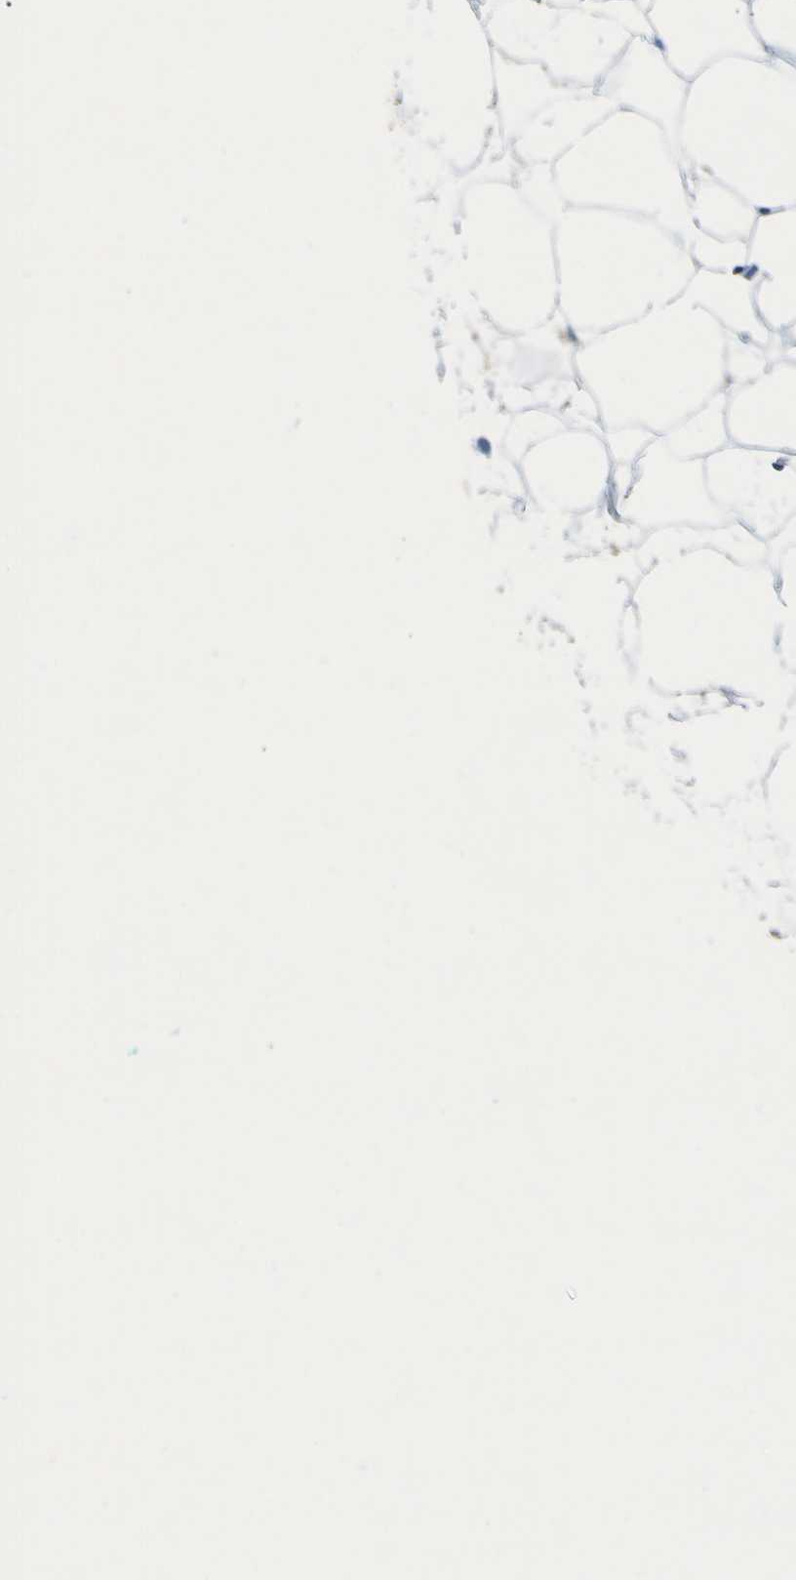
{"staining": {"intensity": "negative", "quantity": "none", "location": "none"}, "tissue": "adipose tissue", "cell_type": "Adipocytes", "image_type": "normal", "snomed": [{"axis": "morphology", "description": "Normal tissue, NOS"}, {"axis": "topography", "description": "Breast"}, {"axis": "topography", "description": "Soft tissue"}], "caption": "High power microscopy histopathology image of an IHC image of benign adipose tissue, revealing no significant expression in adipocytes. The staining is performed using DAB (3,3'-diaminobenzidine) brown chromogen with nuclei counter-stained in using hematoxylin.", "gene": "TMEM223", "patient": {"sex": "female", "age": 75}}